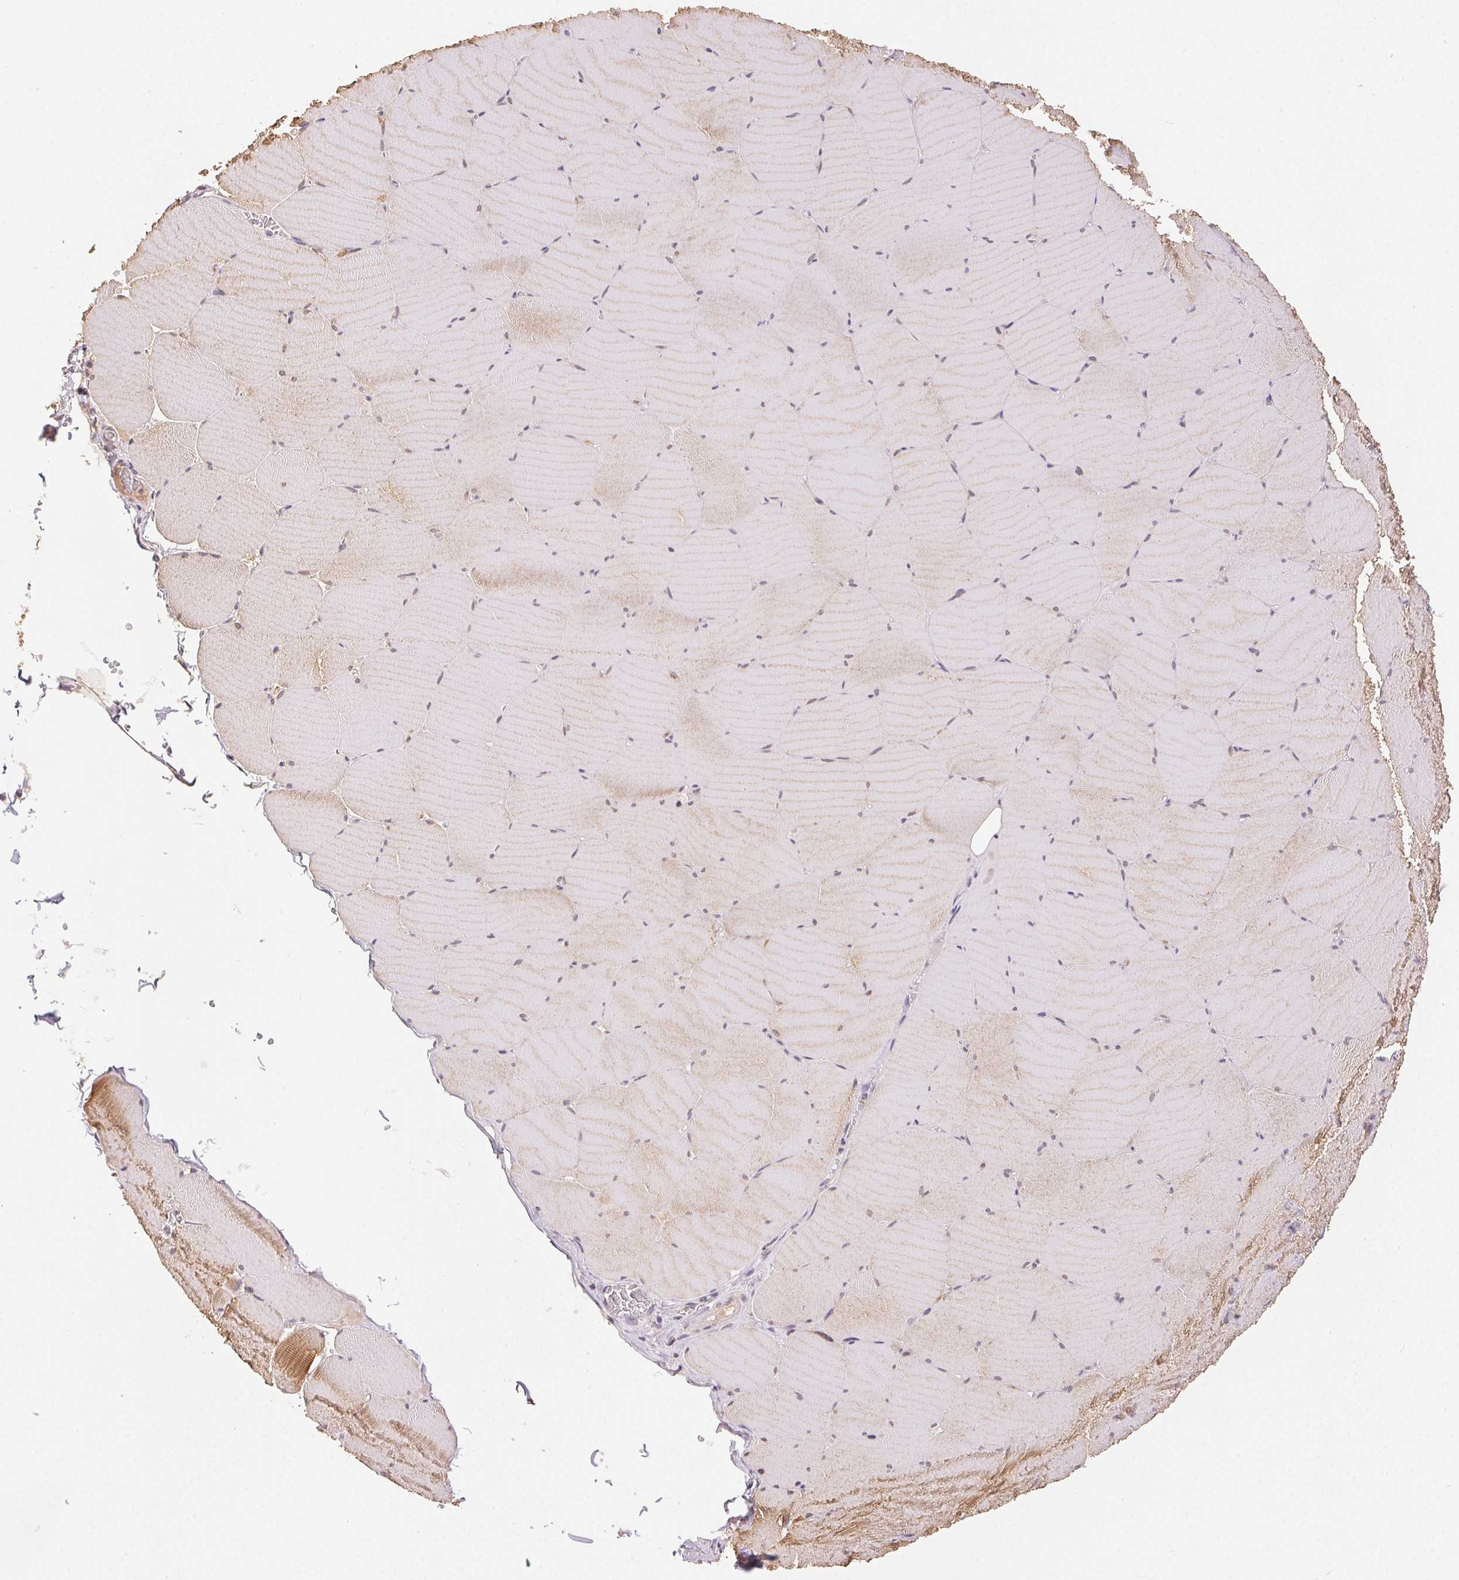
{"staining": {"intensity": "weak", "quantity": "25%-75%", "location": "cytoplasmic/membranous"}, "tissue": "skeletal muscle", "cell_type": "Myocytes", "image_type": "normal", "snomed": [{"axis": "morphology", "description": "Normal tissue, NOS"}, {"axis": "topography", "description": "Skeletal muscle"}, {"axis": "topography", "description": "Head-Neck"}], "caption": "Skeletal muscle stained with a brown dye demonstrates weak cytoplasmic/membranous positive staining in approximately 25%-75% of myocytes.", "gene": "CLASP1", "patient": {"sex": "male", "age": 66}}